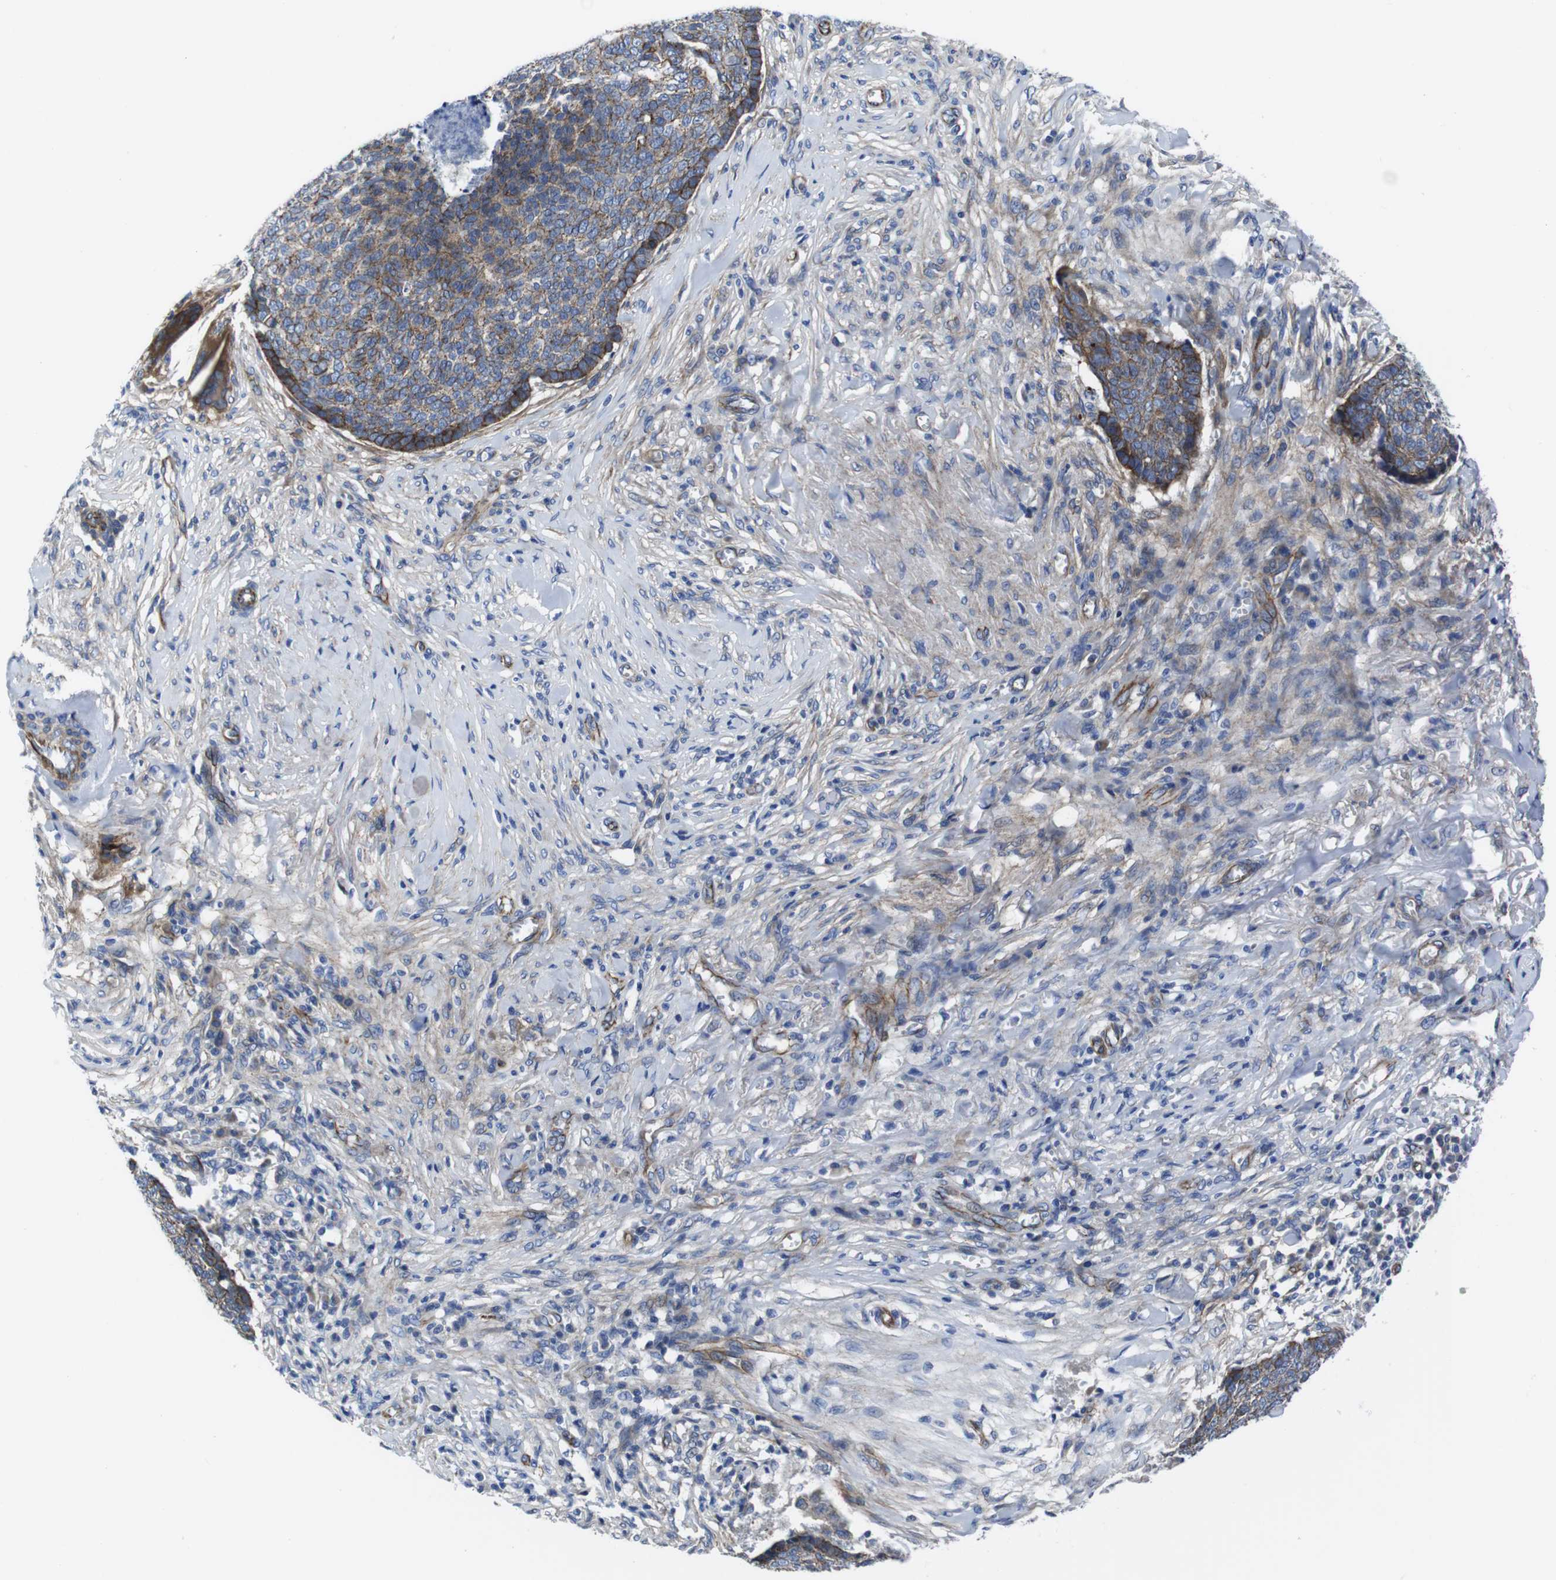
{"staining": {"intensity": "moderate", "quantity": "25%-75%", "location": "cytoplasmic/membranous"}, "tissue": "skin cancer", "cell_type": "Tumor cells", "image_type": "cancer", "snomed": [{"axis": "morphology", "description": "Basal cell carcinoma"}, {"axis": "topography", "description": "Skin"}], "caption": "Skin cancer tissue exhibits moderate cytoplasmic/membranous expression in approximately 25%-75% of tumor cells", "gene": "NUMB", "patient": {"sex": "male", "age": 84}}